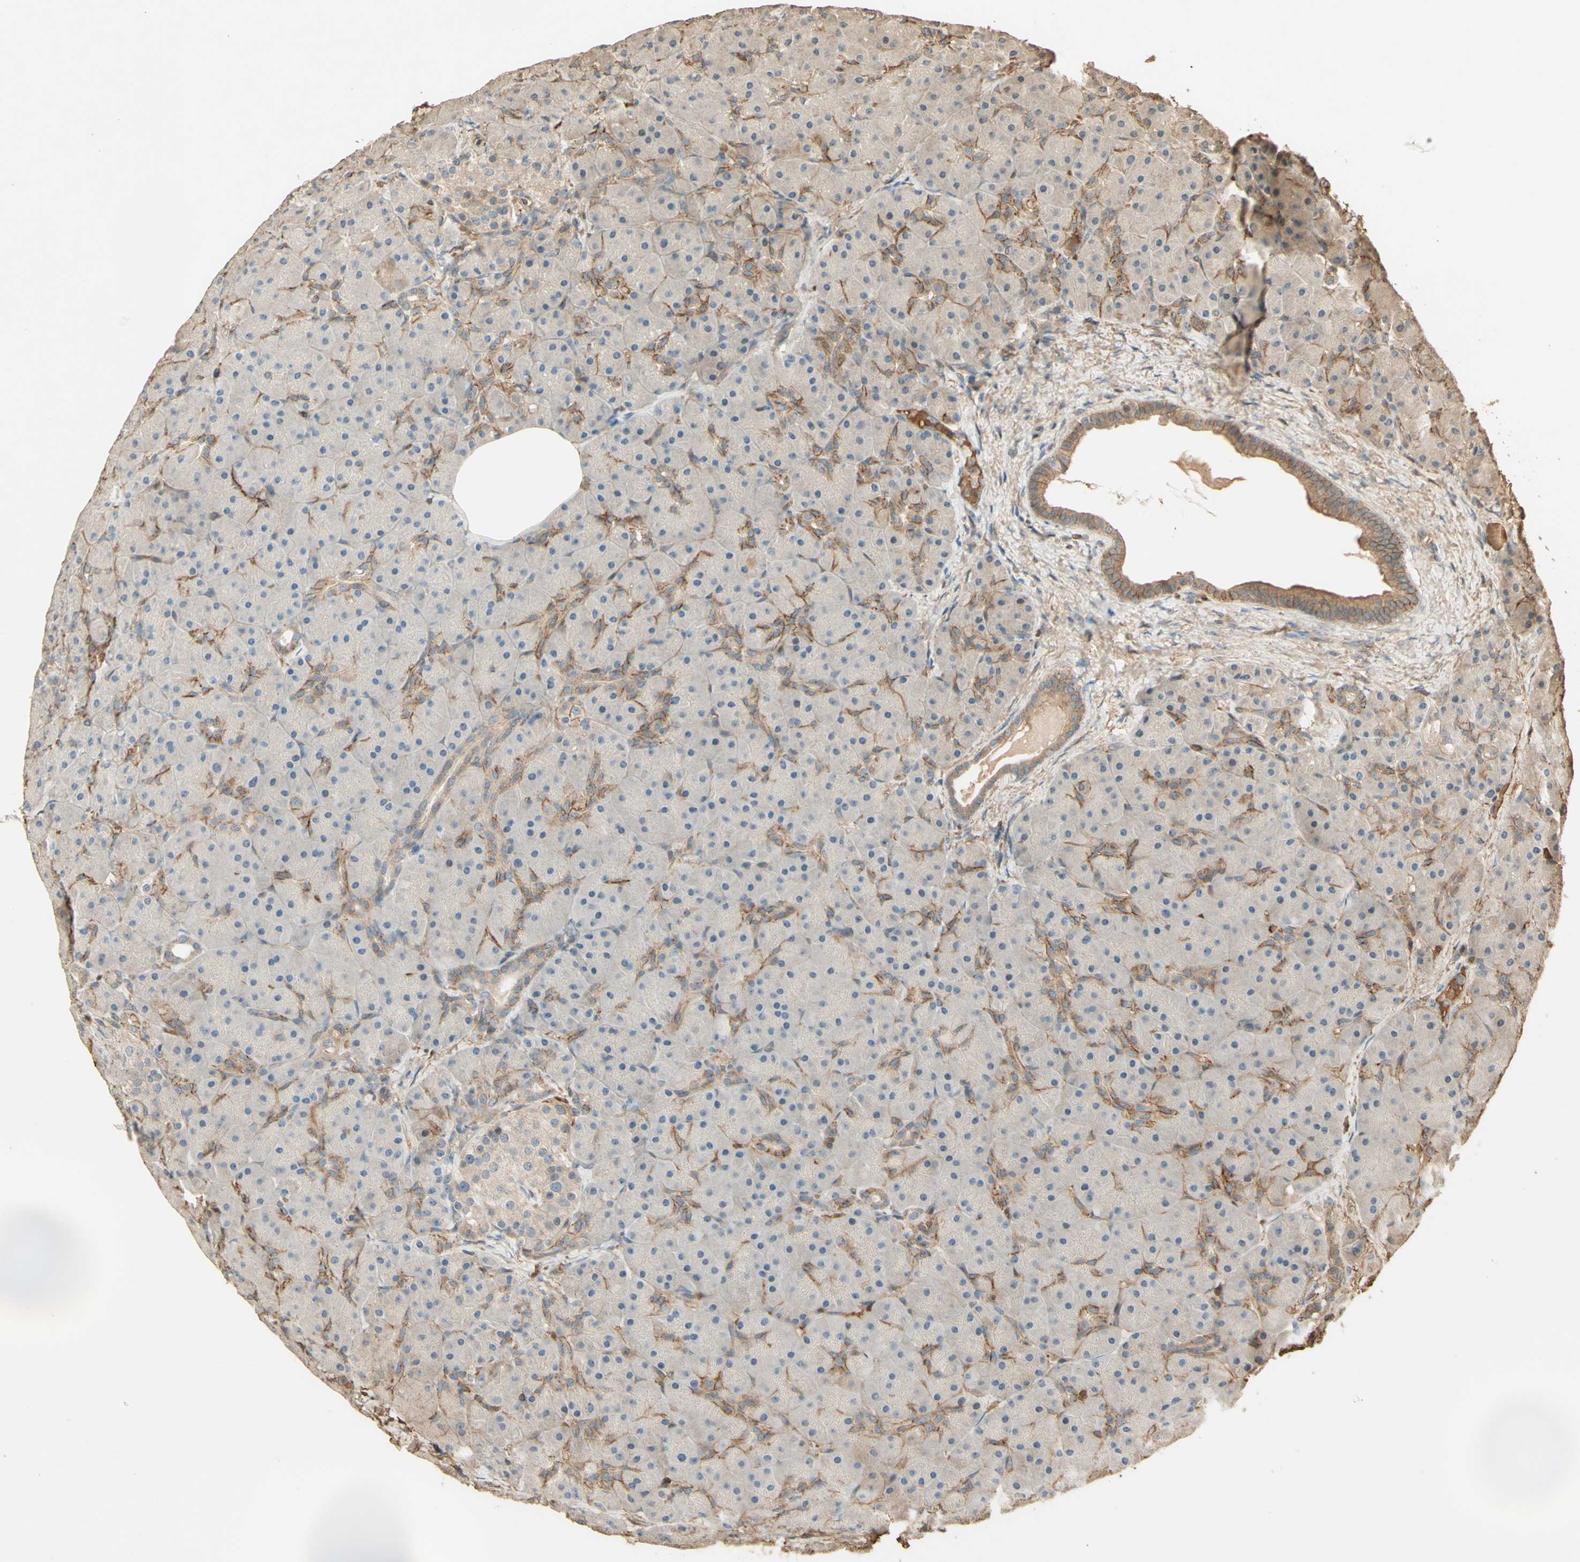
{"staining": {"intensity": "moderate", "quantity": ">75%", "location": "cytoplasmic/membranous"}, "tissue": "pancreas", "cell_type": "Exocrine glandular cells", "image_type": "normal", "snomed": [{"axis": "morphology", "description": "Normal tissue, NOS"}, {"axis": "topography", "description": "Pancreas"}], "caption": "Immunohistochemistry (DAB) staining of benign human pancreas reveals moderate cytoplasmic/membranous protein positivity in approximately >75% of exocrine glandular cells.", "gene": "SMAD9", "patient": {"sex": "male", "age": 66}}